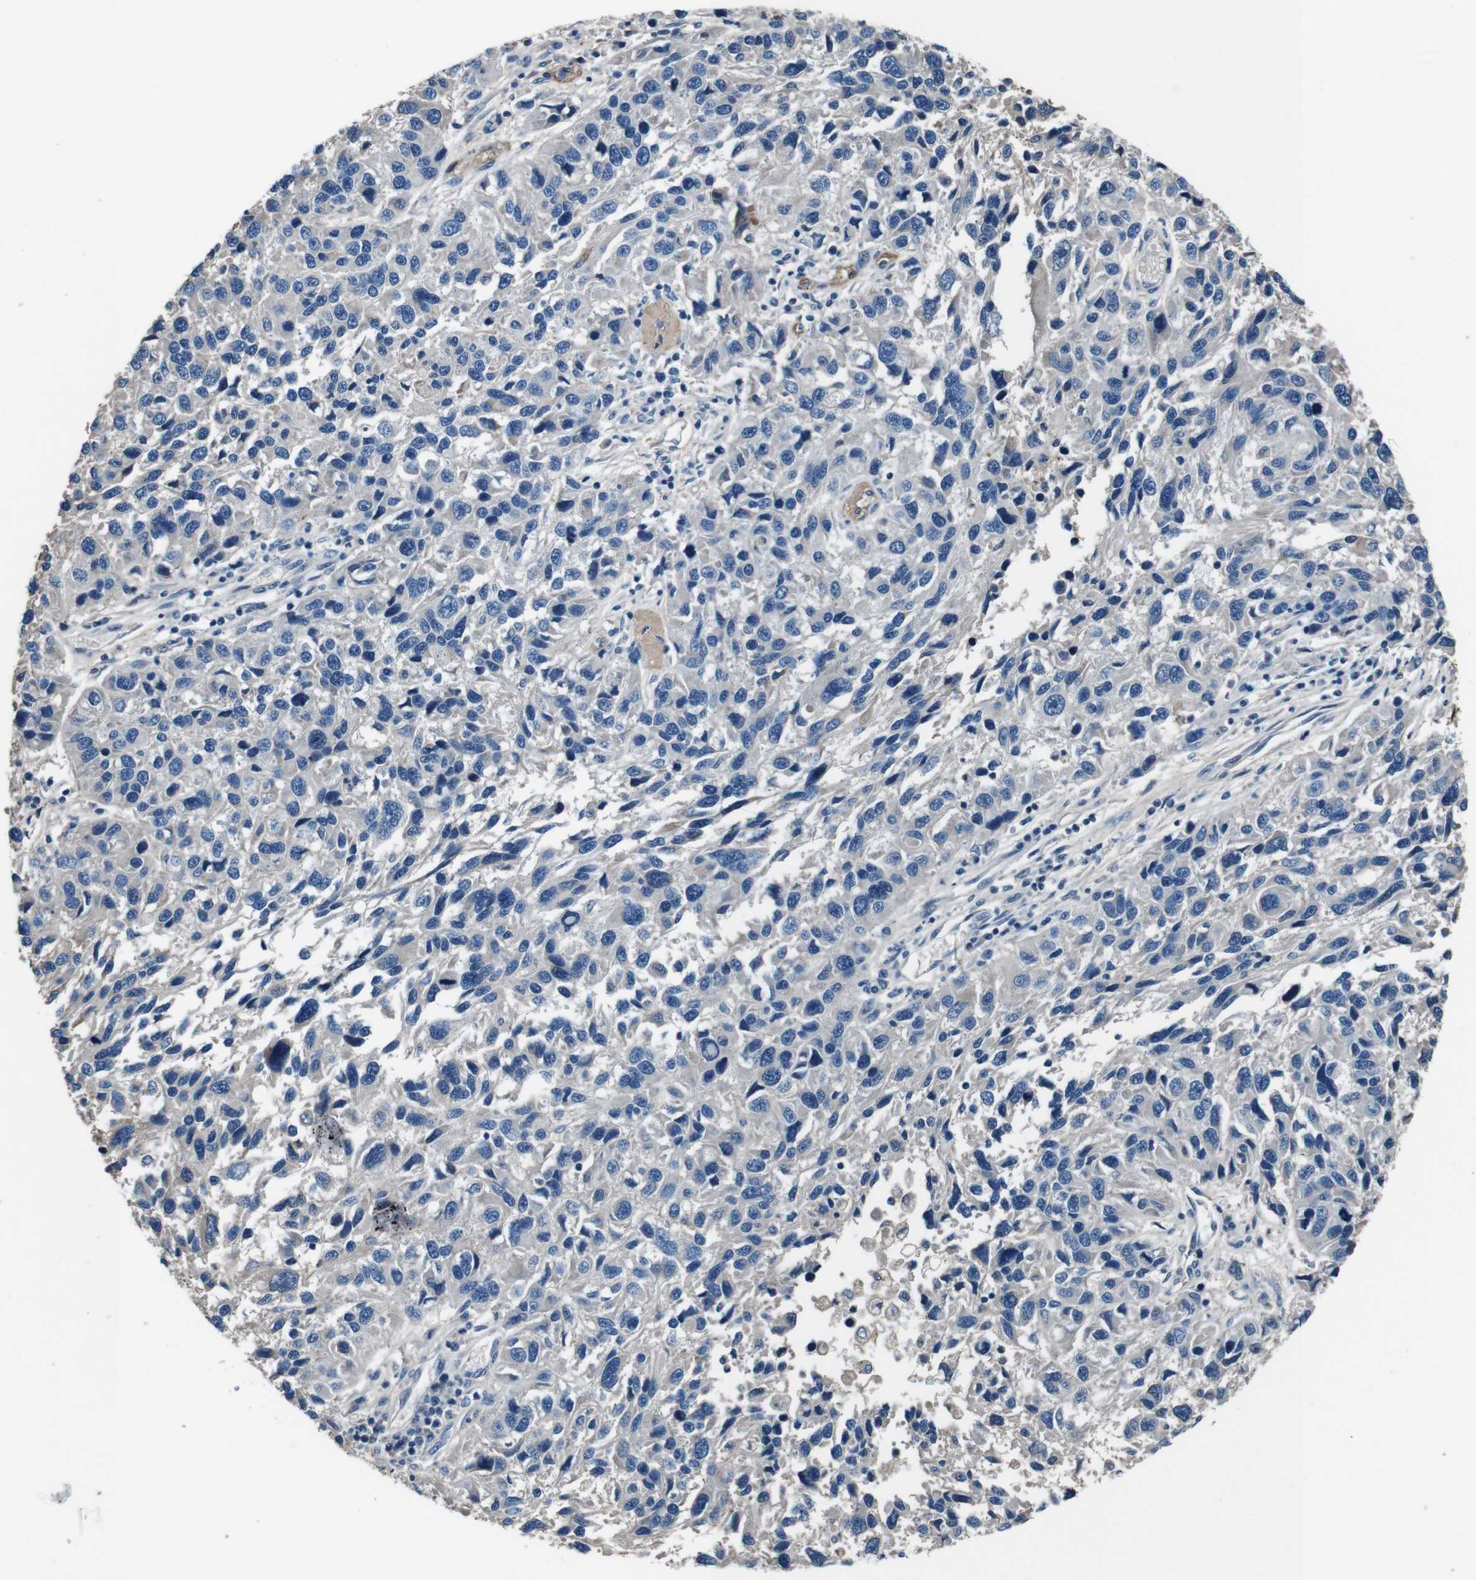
{"staining": {"intensity": "weak", "quantity": "<25%", "location": "cytoplasmic/membranous"}, "tissue": "melanoma", "cell_type": "Tumor cells", "image_type": "cancer", "snomed": [{"axis": "morphology", "description": "Malignant melanoma, NOS"}, {"axis": "topography", "description": "Skin"}], "caption": "A high-resolution histopathology image shows IHC staining of melanoma, which demonstrates no significant expression in tumor cells. Brightfield microscopy of IHC stained with DAB (3,3'-diaminobenzidine) (brown) and hematoxylin (blue), captured at high magnification.", "gene": "LEP", "patient": {"sex": "male", "age": 53}}